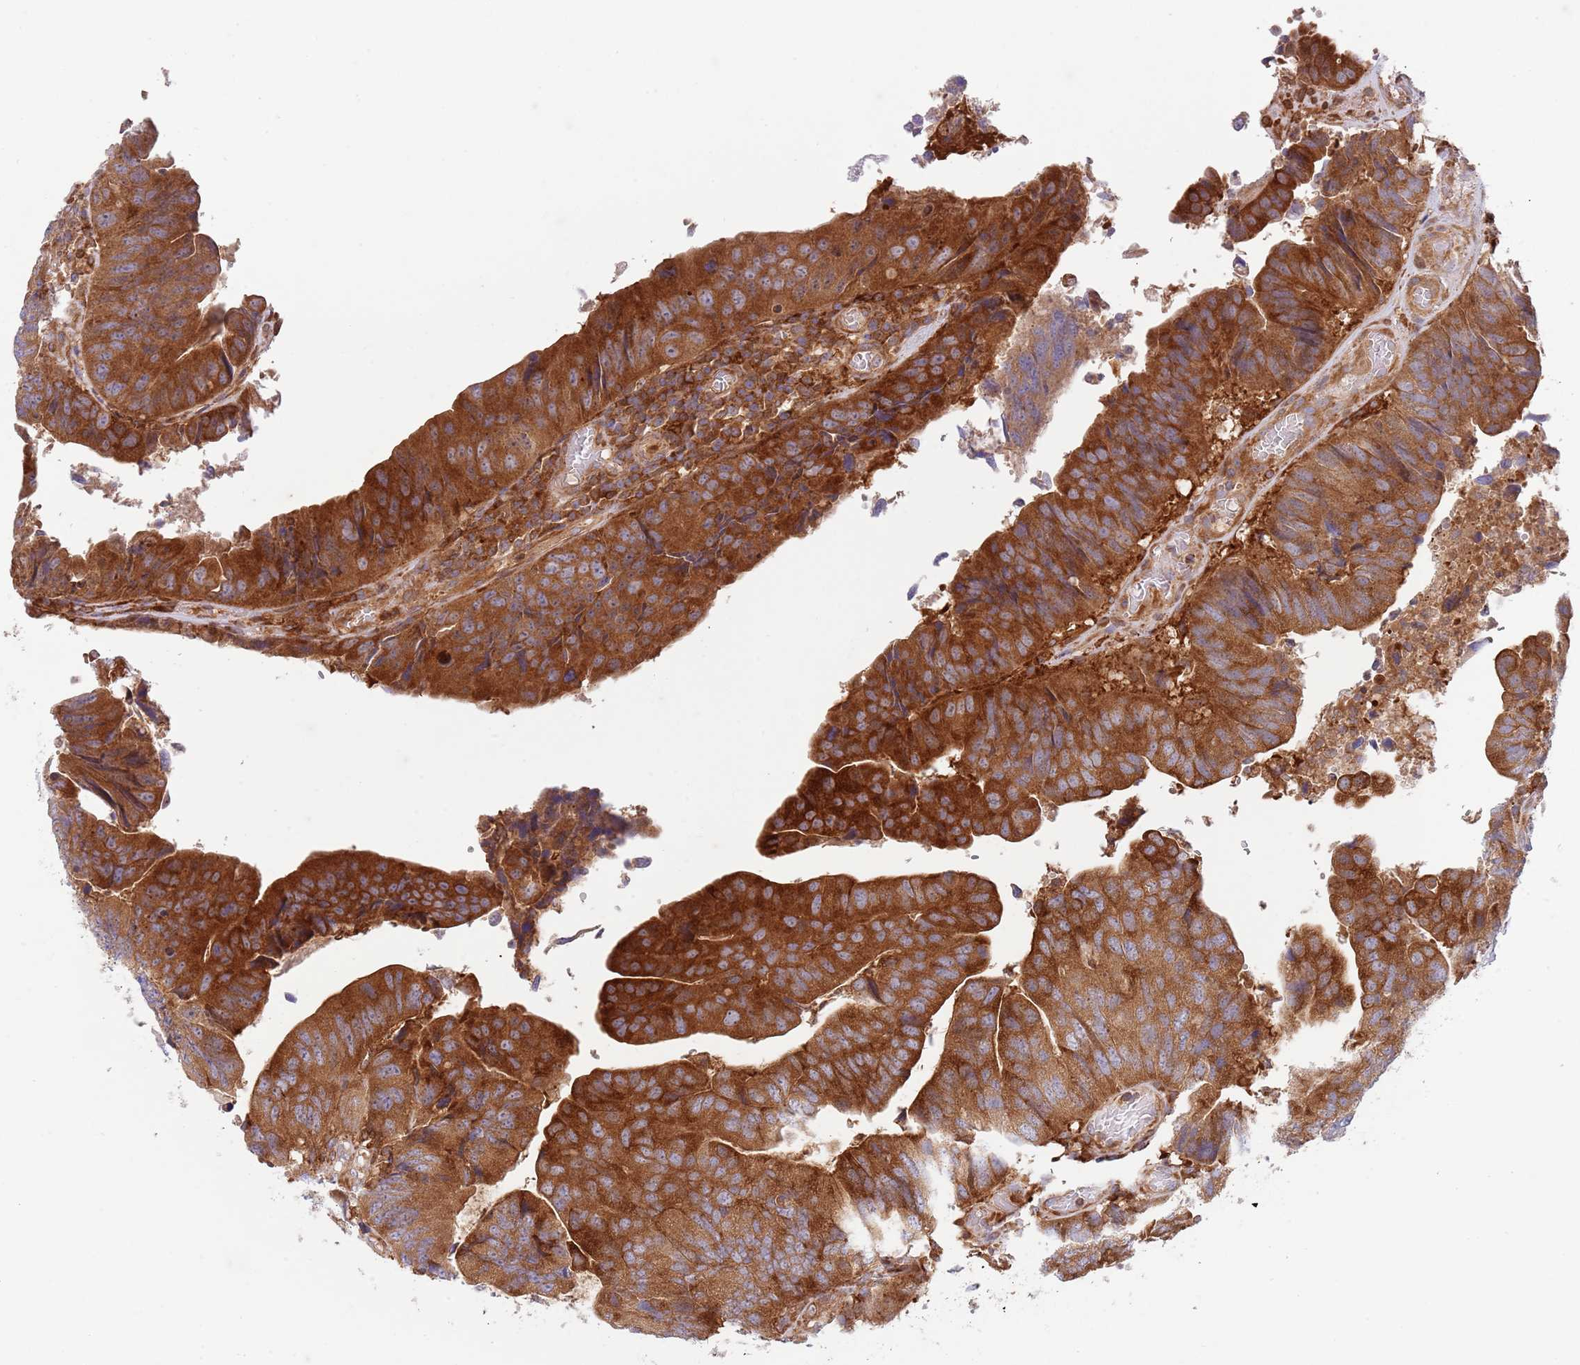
{"staining": {"intensity": "strong", "quantity": ">75%", "location": "cytoplasmic/membranous"}, "tissue": "colorectal cancer", "cell_type": "Tumor cells", "image_type": "cancer", "snomed": [{"axis": "morphology", "description": "Adenocarcinoma, NOS"}, {"axis": "topography", "description": "Colon"}], "caption": "The photomicrograph demonstrates staining of adenocarcinoma (colorectal), revealing strong cytoplasmic/membranous protein expression (brown color) within tumor cells. Ihc stains the protein of interest in brown and the nuclei are stained blue.", "gene": "ZMYM5", "patient": {"sex": "female", "age": 67}}